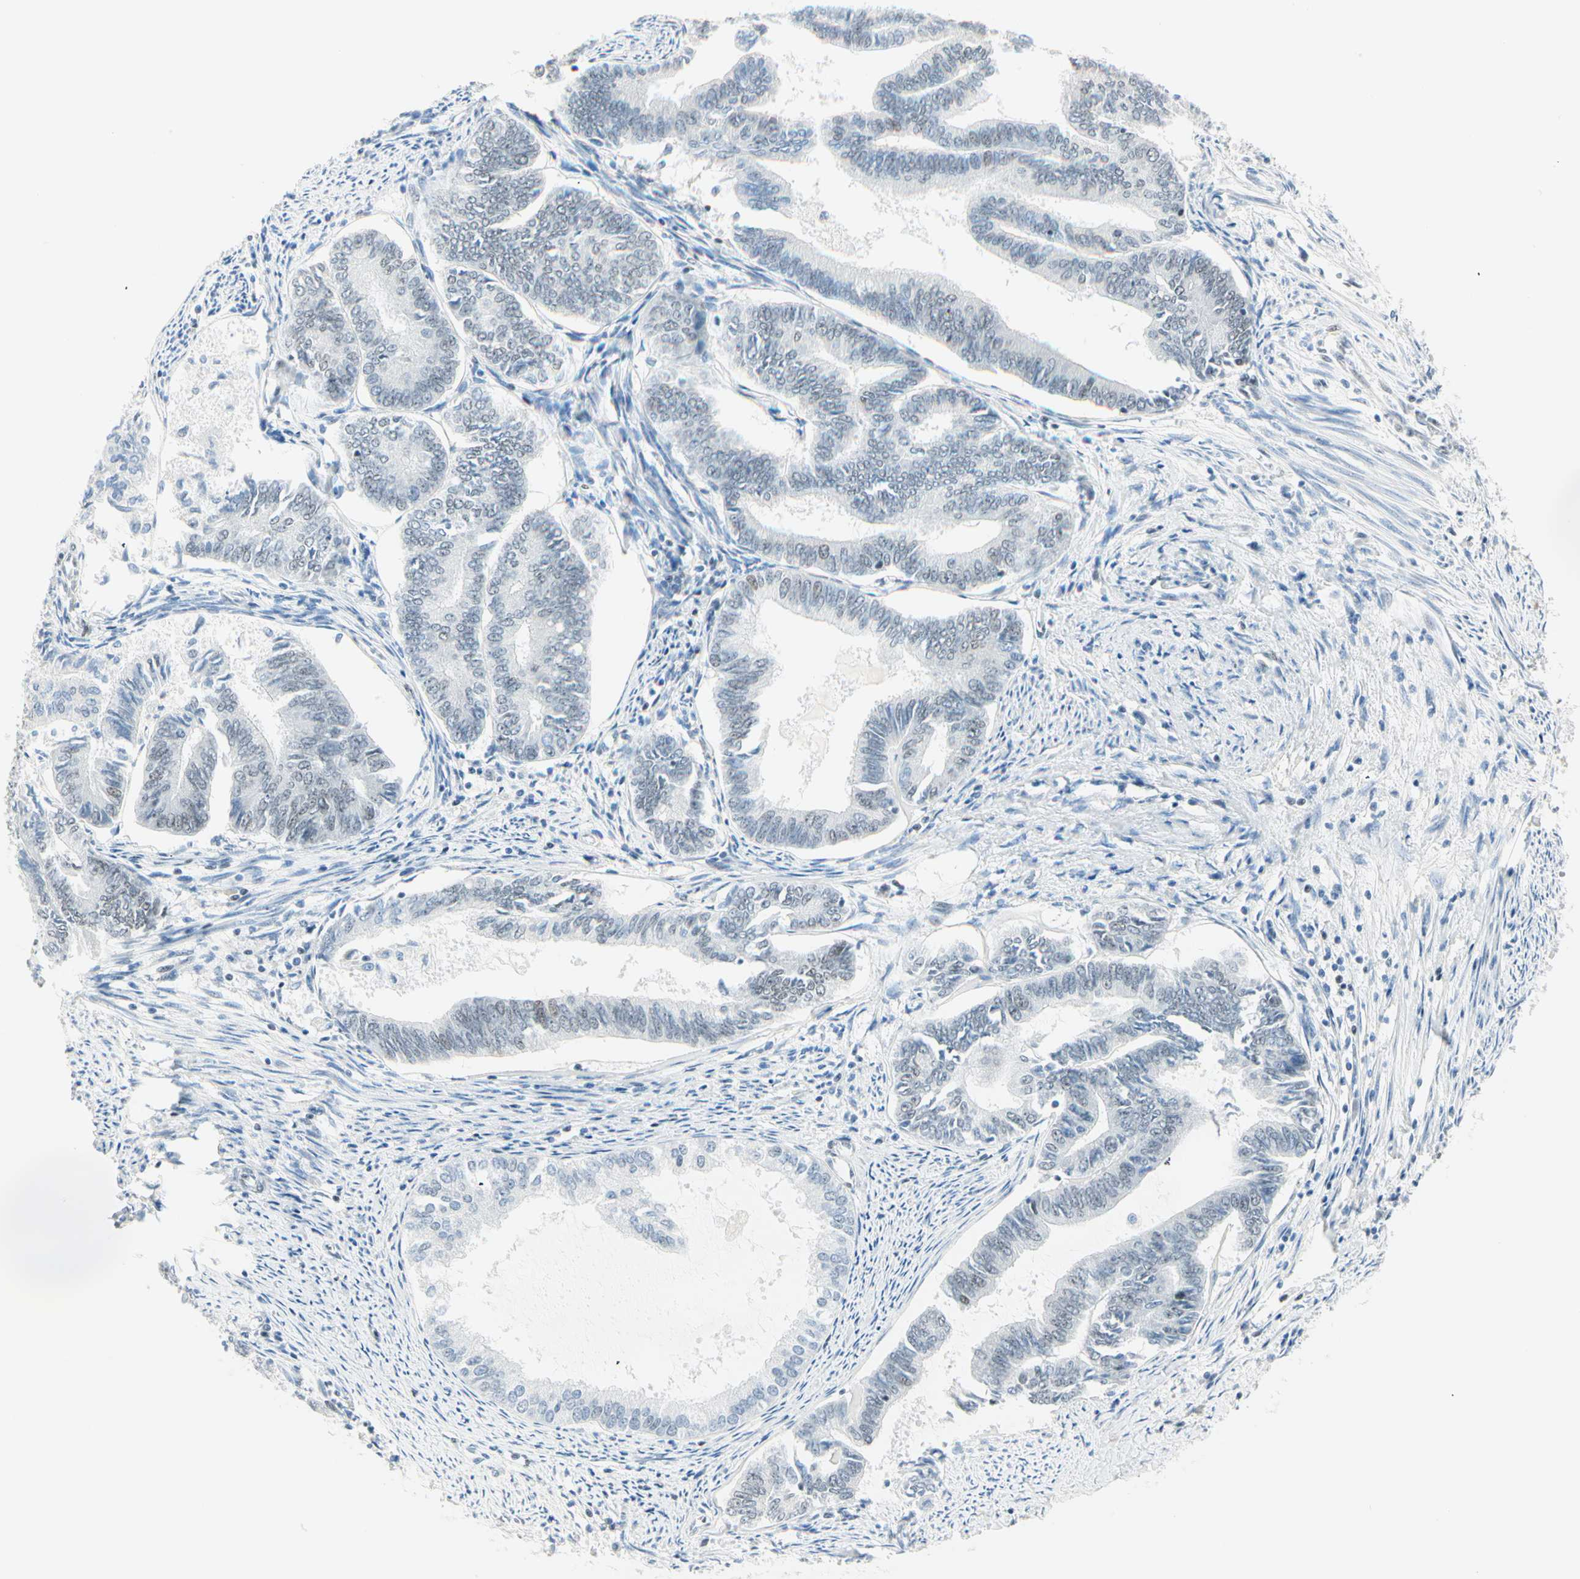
{"staining": {"intensity": "negative", "quantity": "none", "location": "none"}, "tissue": "endometrial cancer", "cell_type": "Tumor cells", "image_type": "cancer", "snomed": [{"axis": "morphology", "description": "Adenocarcinoma, NOS"}, {"axis": "topography", "description": "Endometrium"}], "caption": "This is an immunohistochemistry (IHC) photomicrograph of endometrial cancer. There is no expression in tumor cells.", "gene": "PKNOX1", "patient": {"sex": "female", "age": 86}}